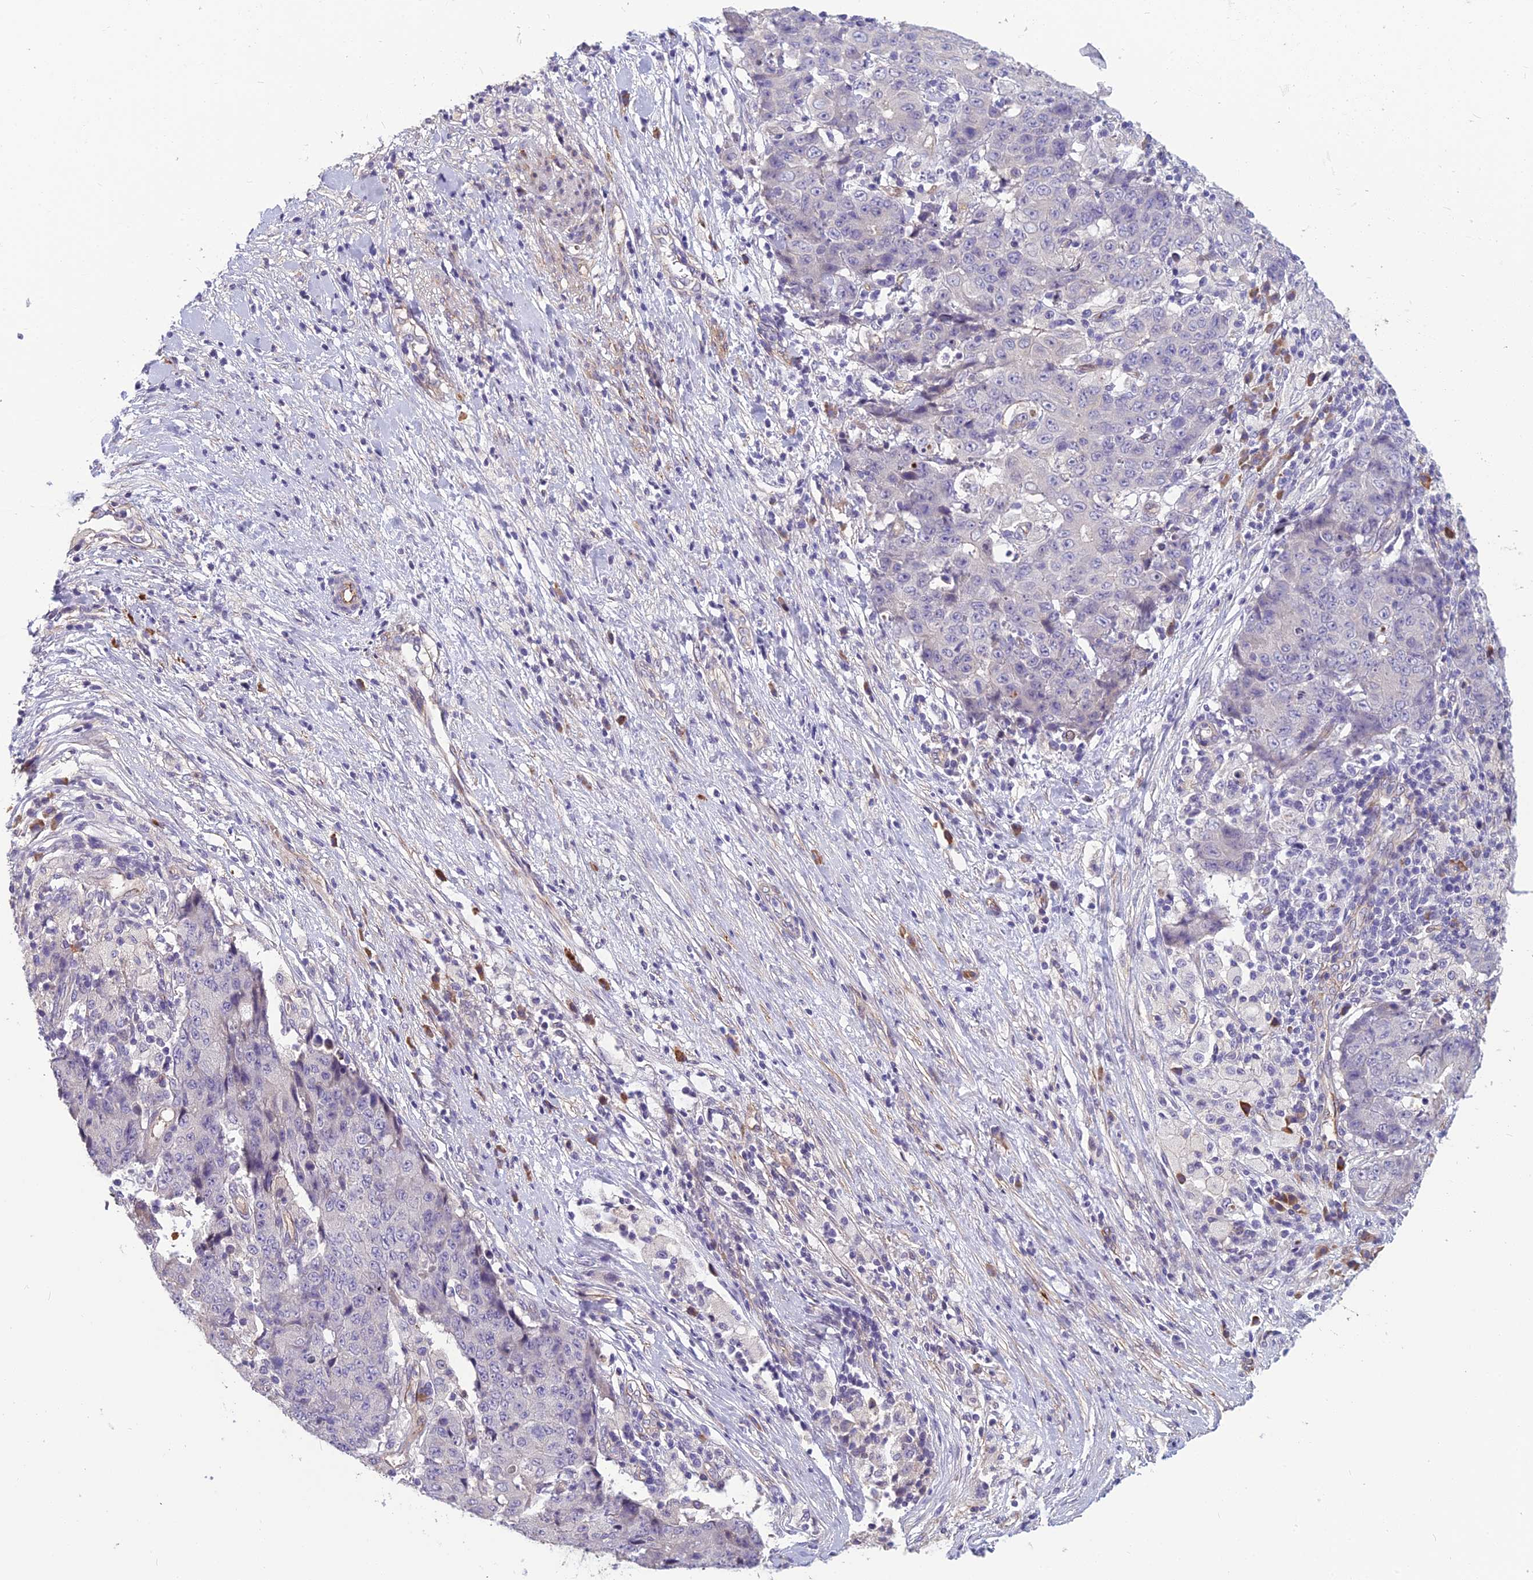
{"staining": {"intensity": "negative", "quantity": "none", "location": "none"}, "tissue": "ovarian cancer", "cell_type": "Tumor cells", "image_type": "cancer", "snomed": [{"axis": "morphology", "description": "Carcinoma, endometroid"}, {"axis": "topography", "description": "Ovary"}], "caption": "Immunohistochemistry (IHC) image of endometroid carcinoma (ovarian) stained for a protein (brown), which exhibits no positivity in tumor cells. (Stains: DAB IHC with hematoxylin counter stain, Microscopy: brightfield microscopy at high magnification).", "gene": "TSPAN15", "patient": {"sex": "female", "age": 42}}